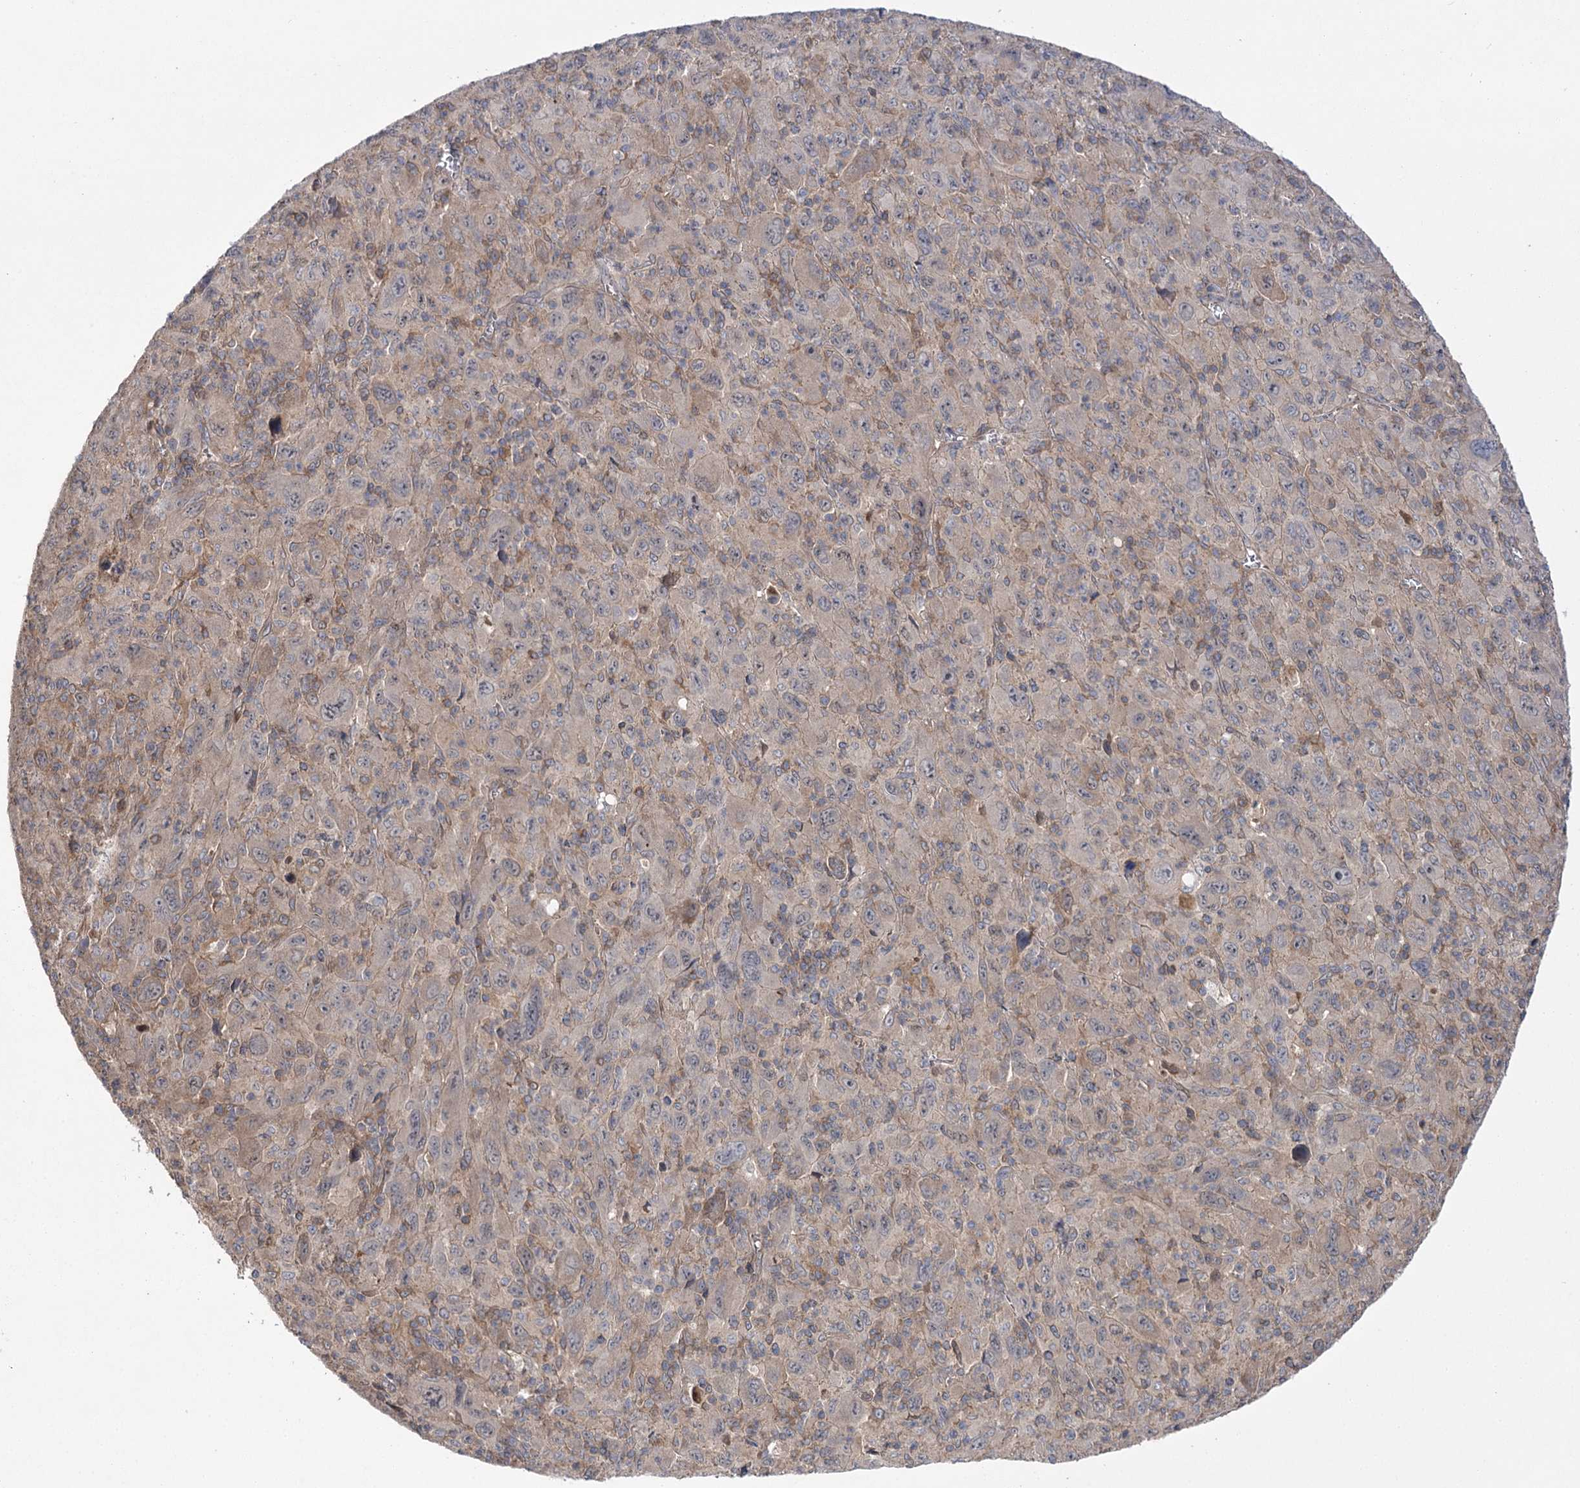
{"staining": {"intensity": "weak", "quantity": "25%-75%", "location": "cytoplasmic/membranous"}, "tissue": "melanoma", "cell_type": "Tumor cells", "image_type": "cancer", "snomed": [{"axis": "morphology", "description": "Malignant melanoma, Metastatic site"}, {"axis": "topography", "description": "Skin"}], "caption": "Immunohistochemistry photomicrograph of neoplastic tissue: melanoma stained using IHC exhibits low levels of weak protein expression localized specifically in the cytoplasmic/membranous of tumor cells, appearing as a cytoplasmic/membranous brown color.", "gene": "BCR", "patient": {"sex": "female", "age": 56}}